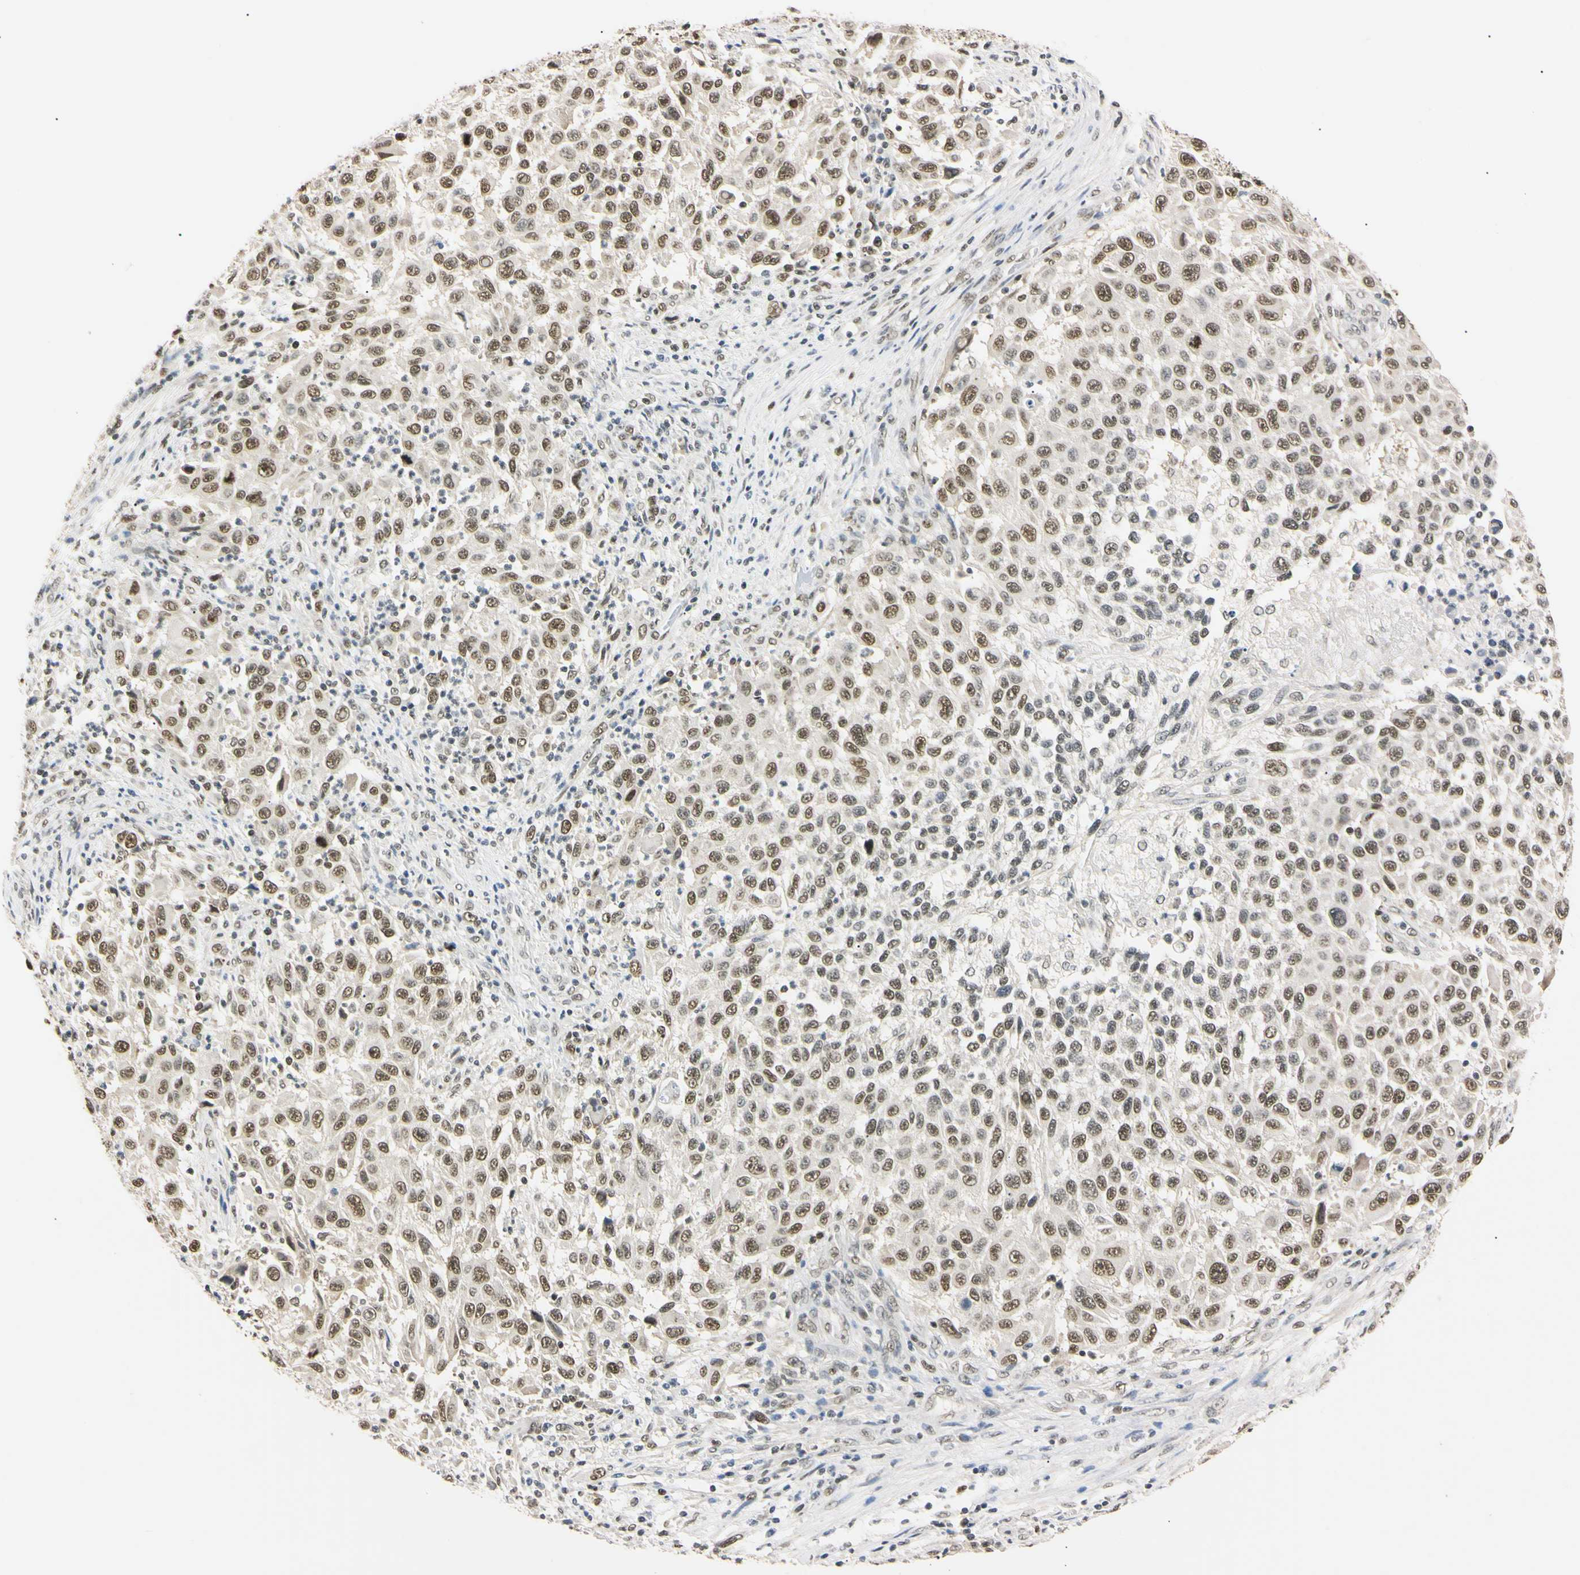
{"staining": {"intensity": "moderate", "quantity": ">75%", "location": "nuclear"}, "tissue": "melanoma", "cell_type": "Tumor cells", "image_type": "cancer", "snomed": [{"axis": "morphology", "description": "Malignant melanoma, Metastatic site"}, {"axis": "topography", "description": "Lymph node"}], "caption": "A brown stain shows moderate nuclear expression of a protein in human melanoma tumor cells. (DAB IHC with brightfield microscopy, high magnification).", "gene": "SMARCA5", "patient": {"sex": "male", "age": 61}}